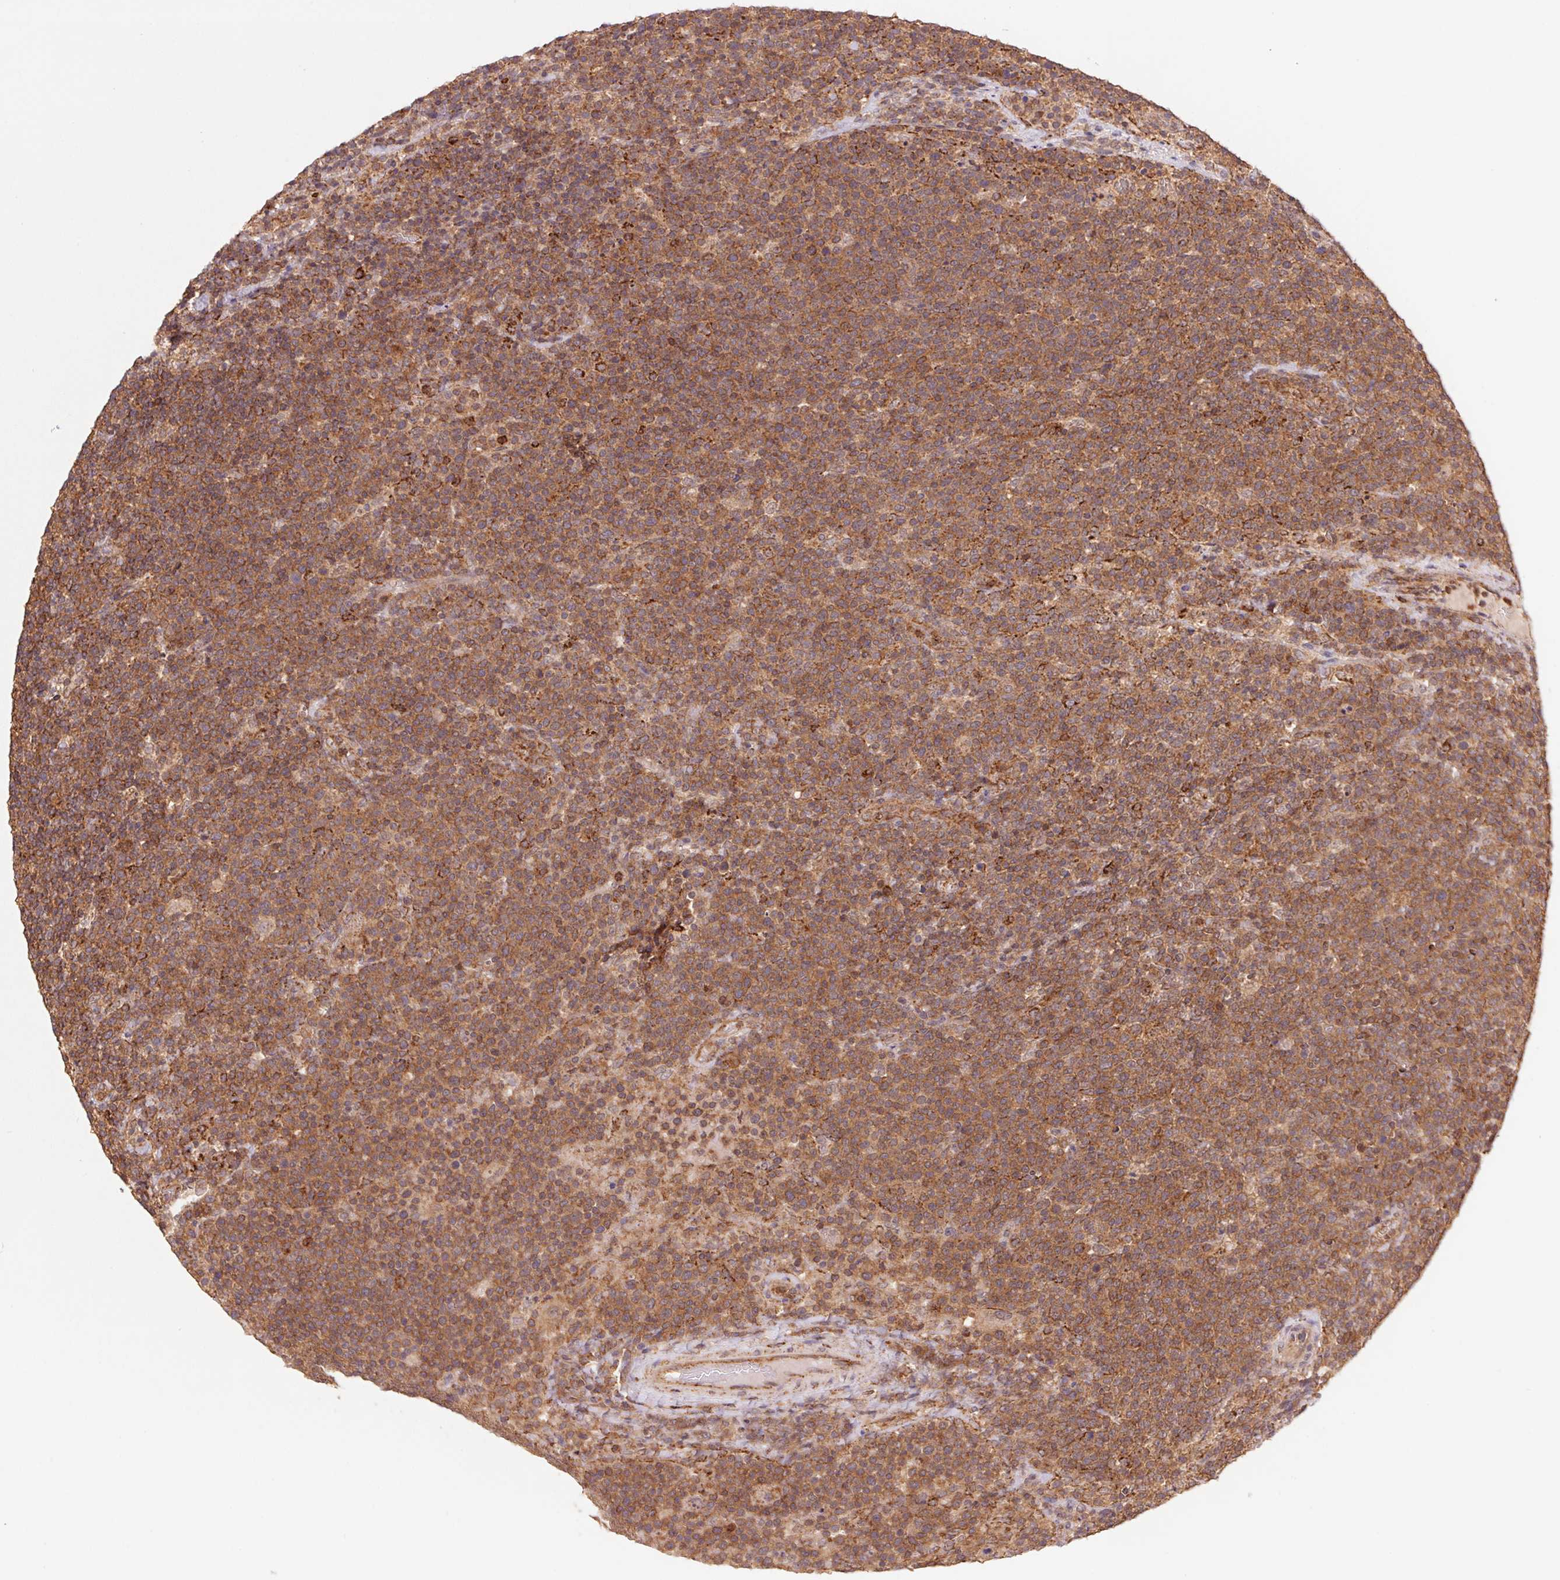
{"staining": {"intensity": "strong", "quantity": ">75%", "location": "cytoplasmic/membranous"}, "tissue": "lymphoma", "cell_type": "Tumor cells", "image_type": "cancer", "snomed": [{"axis": "morphology", "description": "Malignant lymphoma, non-Hodgkin's type, High grade"}, {"axis": "topography", "description": "Lymph node"}], "caption": "Human lymphoma stained for a protein (brown) exhibits strong cytoplasmic/membranous positive expression in approximately >75% of tumor cells.", "gene": "URM1", "patient": {"sex": "male", "age": 61}}